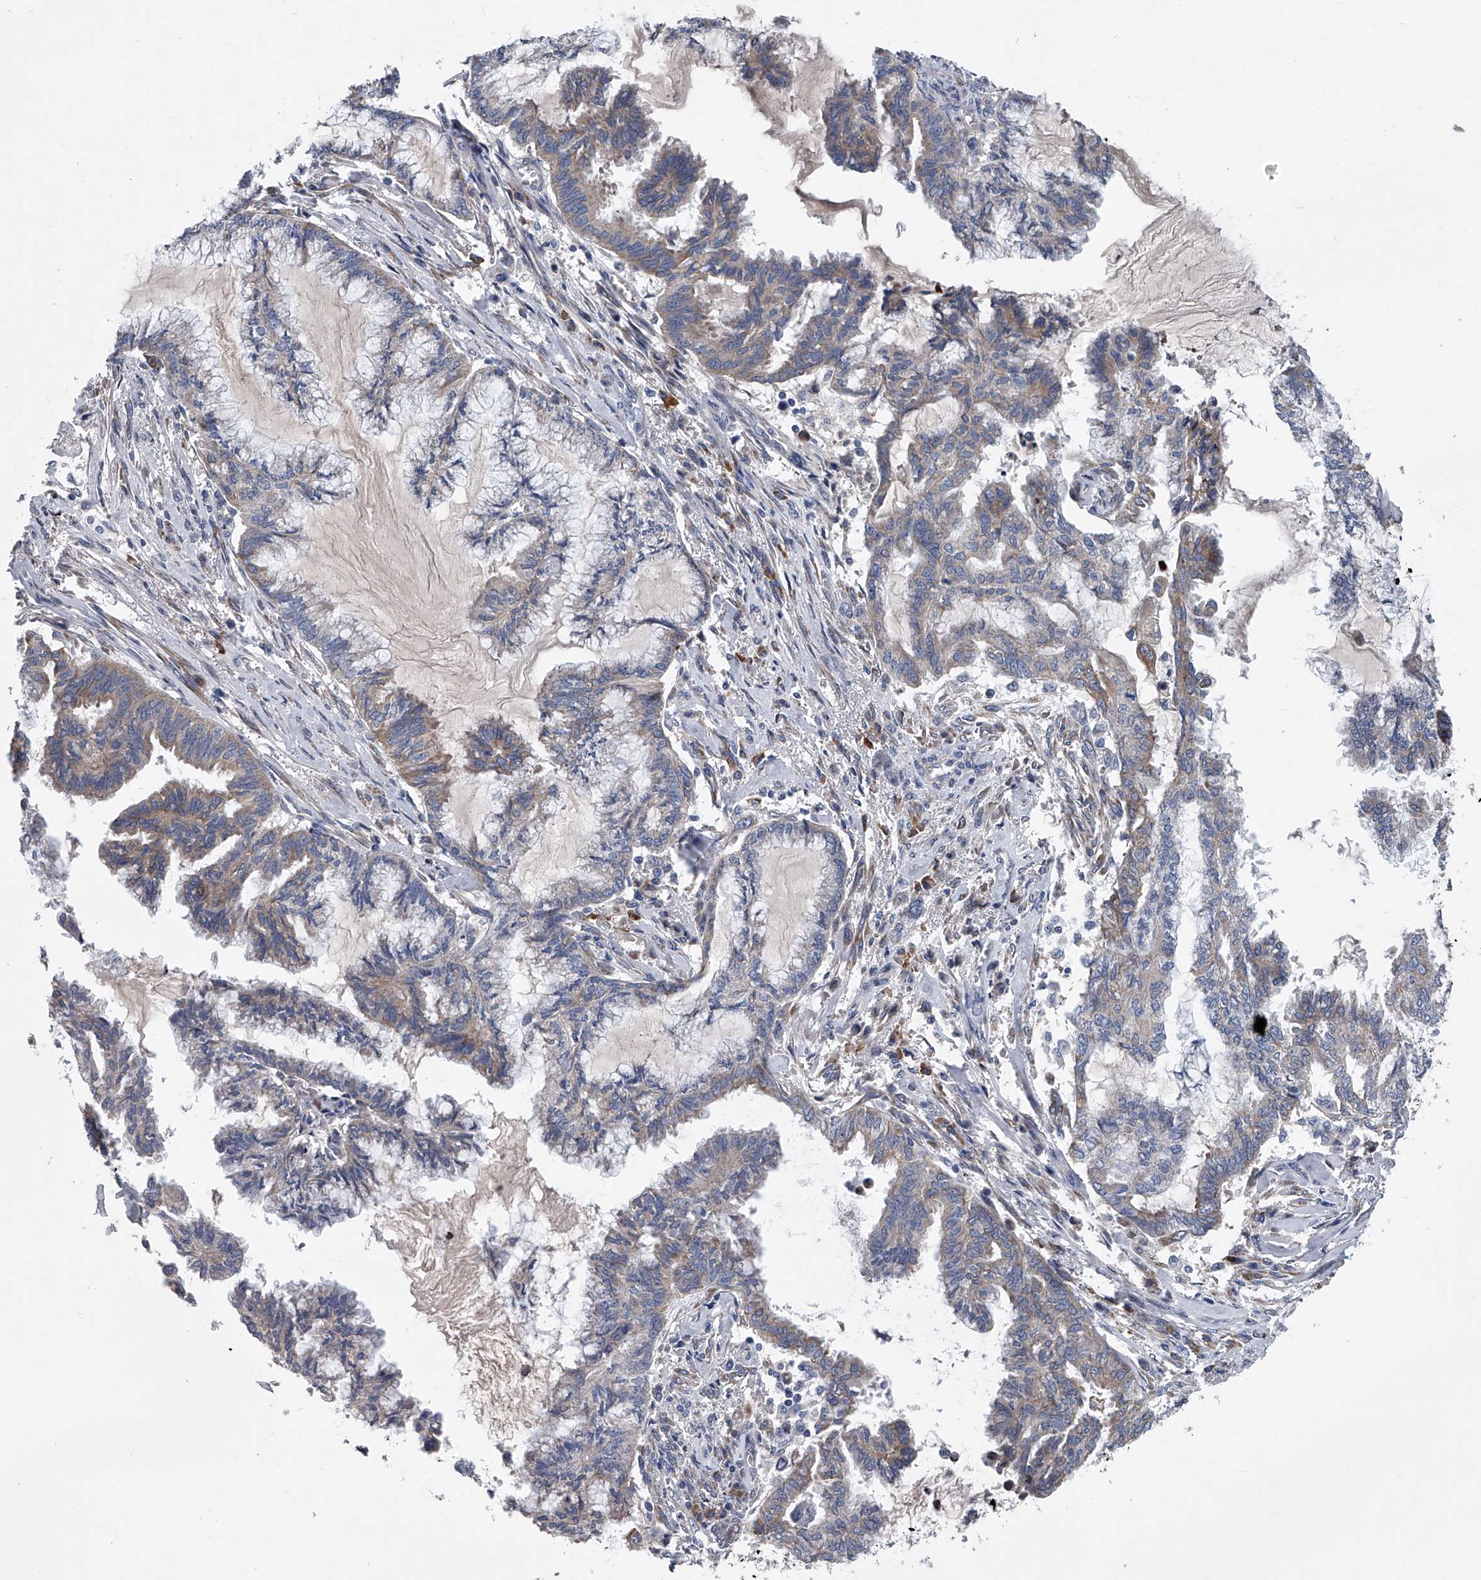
{"staining": {"intensity": "weak", "quantity": "25%-75%", "location": "cytoplasmic/membranous"}, "tissue": "endometrial cancer", "cell_type": "Tumor cells", "image_type": "cancer", "snomed": [{"axis": "morphology", "description": "Adenocarcinoma, NOS"}, {"axis": "topography", "description": "Endometrium"}], "caption": "This is a micrograph of IHC staining of adenocarcinoma (endometrial), which shows weak positivity in the cytoplasmic/membranous of tumor cells.", "gene": "ABCG1", "patient": {"sex": "female", "age": 86}}